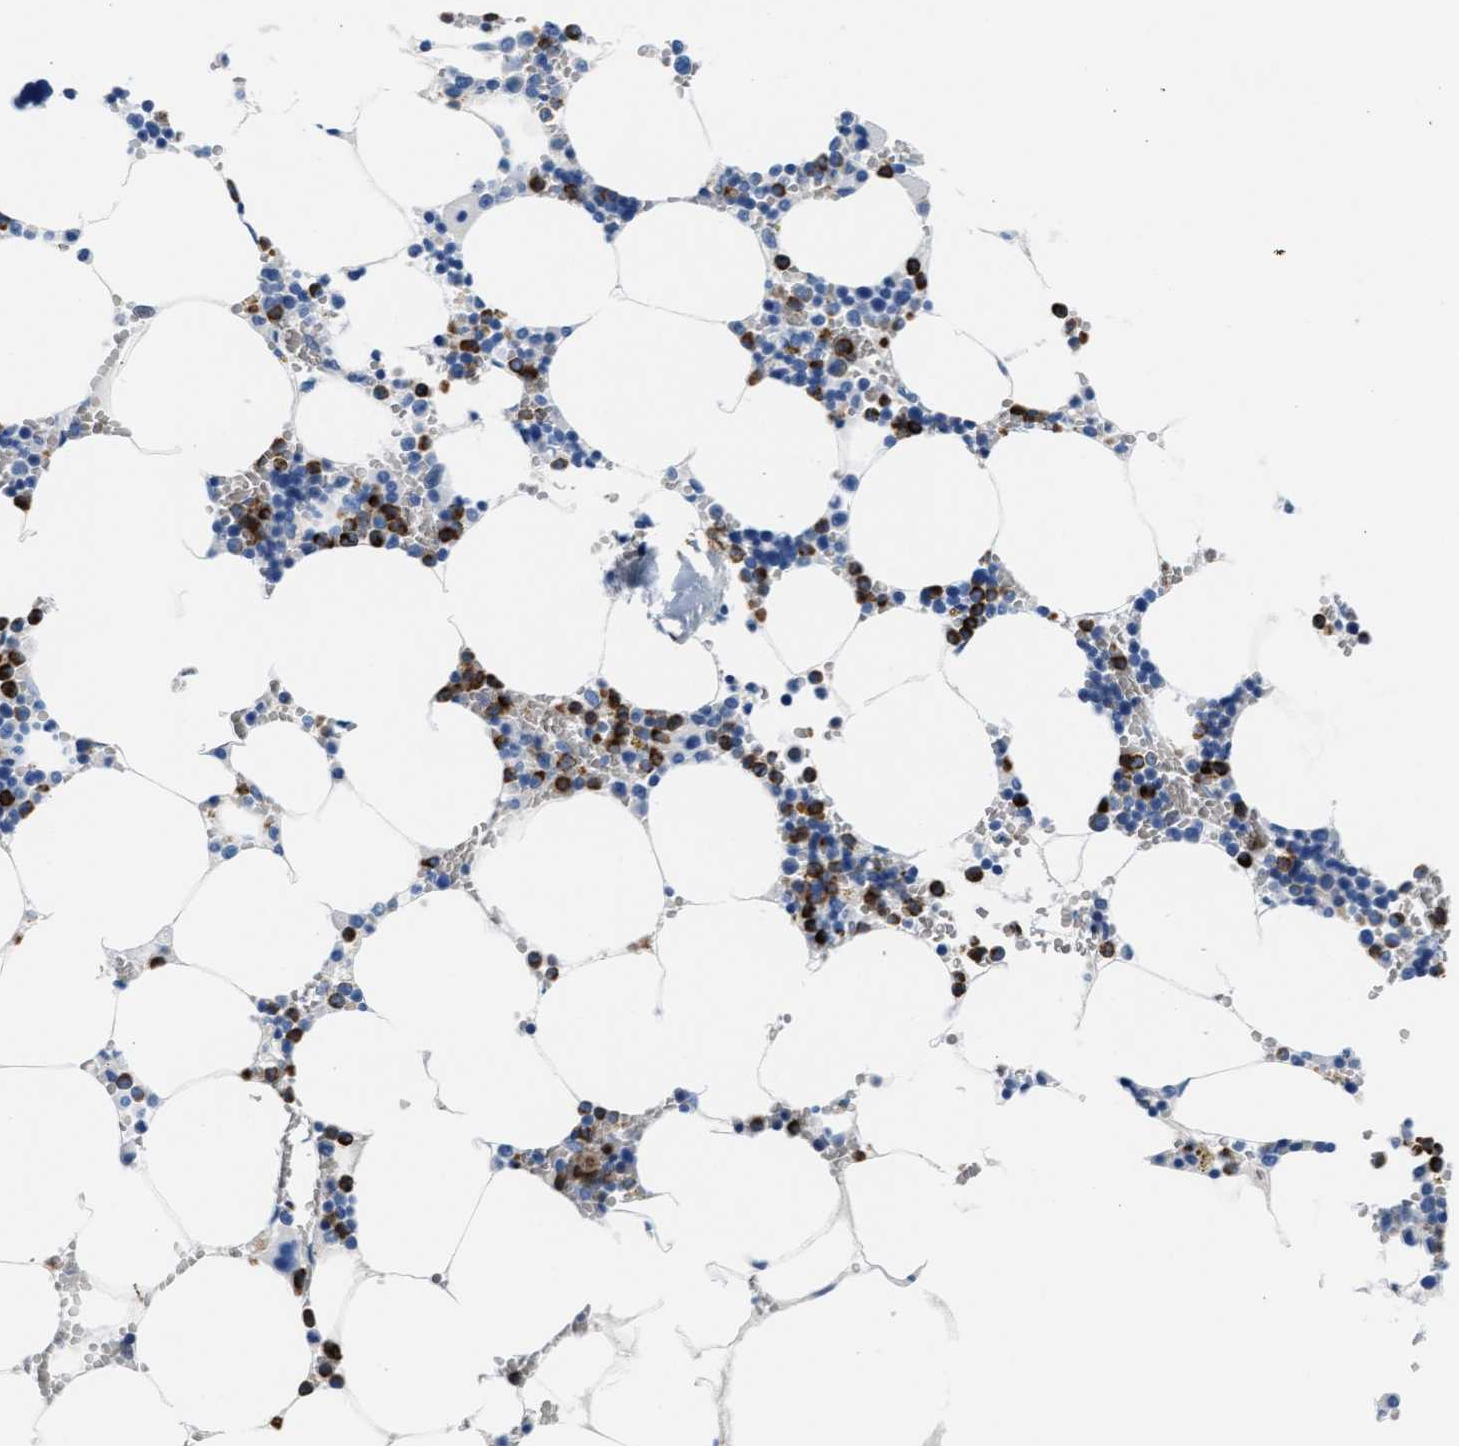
{"staining": {"intensity": "strong", "quantity": "25%-75%", "location": "cytoplasmic/membranous"}, "tissue": "bone marrow", "cell_type": "Hematopoietic cells", "image_type": "normal", "snomed": [{"axis": "morphology", "description": "Normal tissue, NOS"}, {"axis": "topography", "description": "Bone marrow"}], "caption": "High-magnification brightfield microscopy of benign bone marrow stained with DAB (3,3'-diaminobenzidine) (brown) and counterstained with hematoxylin (blue). hematopoietic cells exhibit strong cytoplasmic/membranous staining is present in approximately25%-75% of cells.", "gene": "MMP8", "patient": {"sex": "male", "age": 70}}